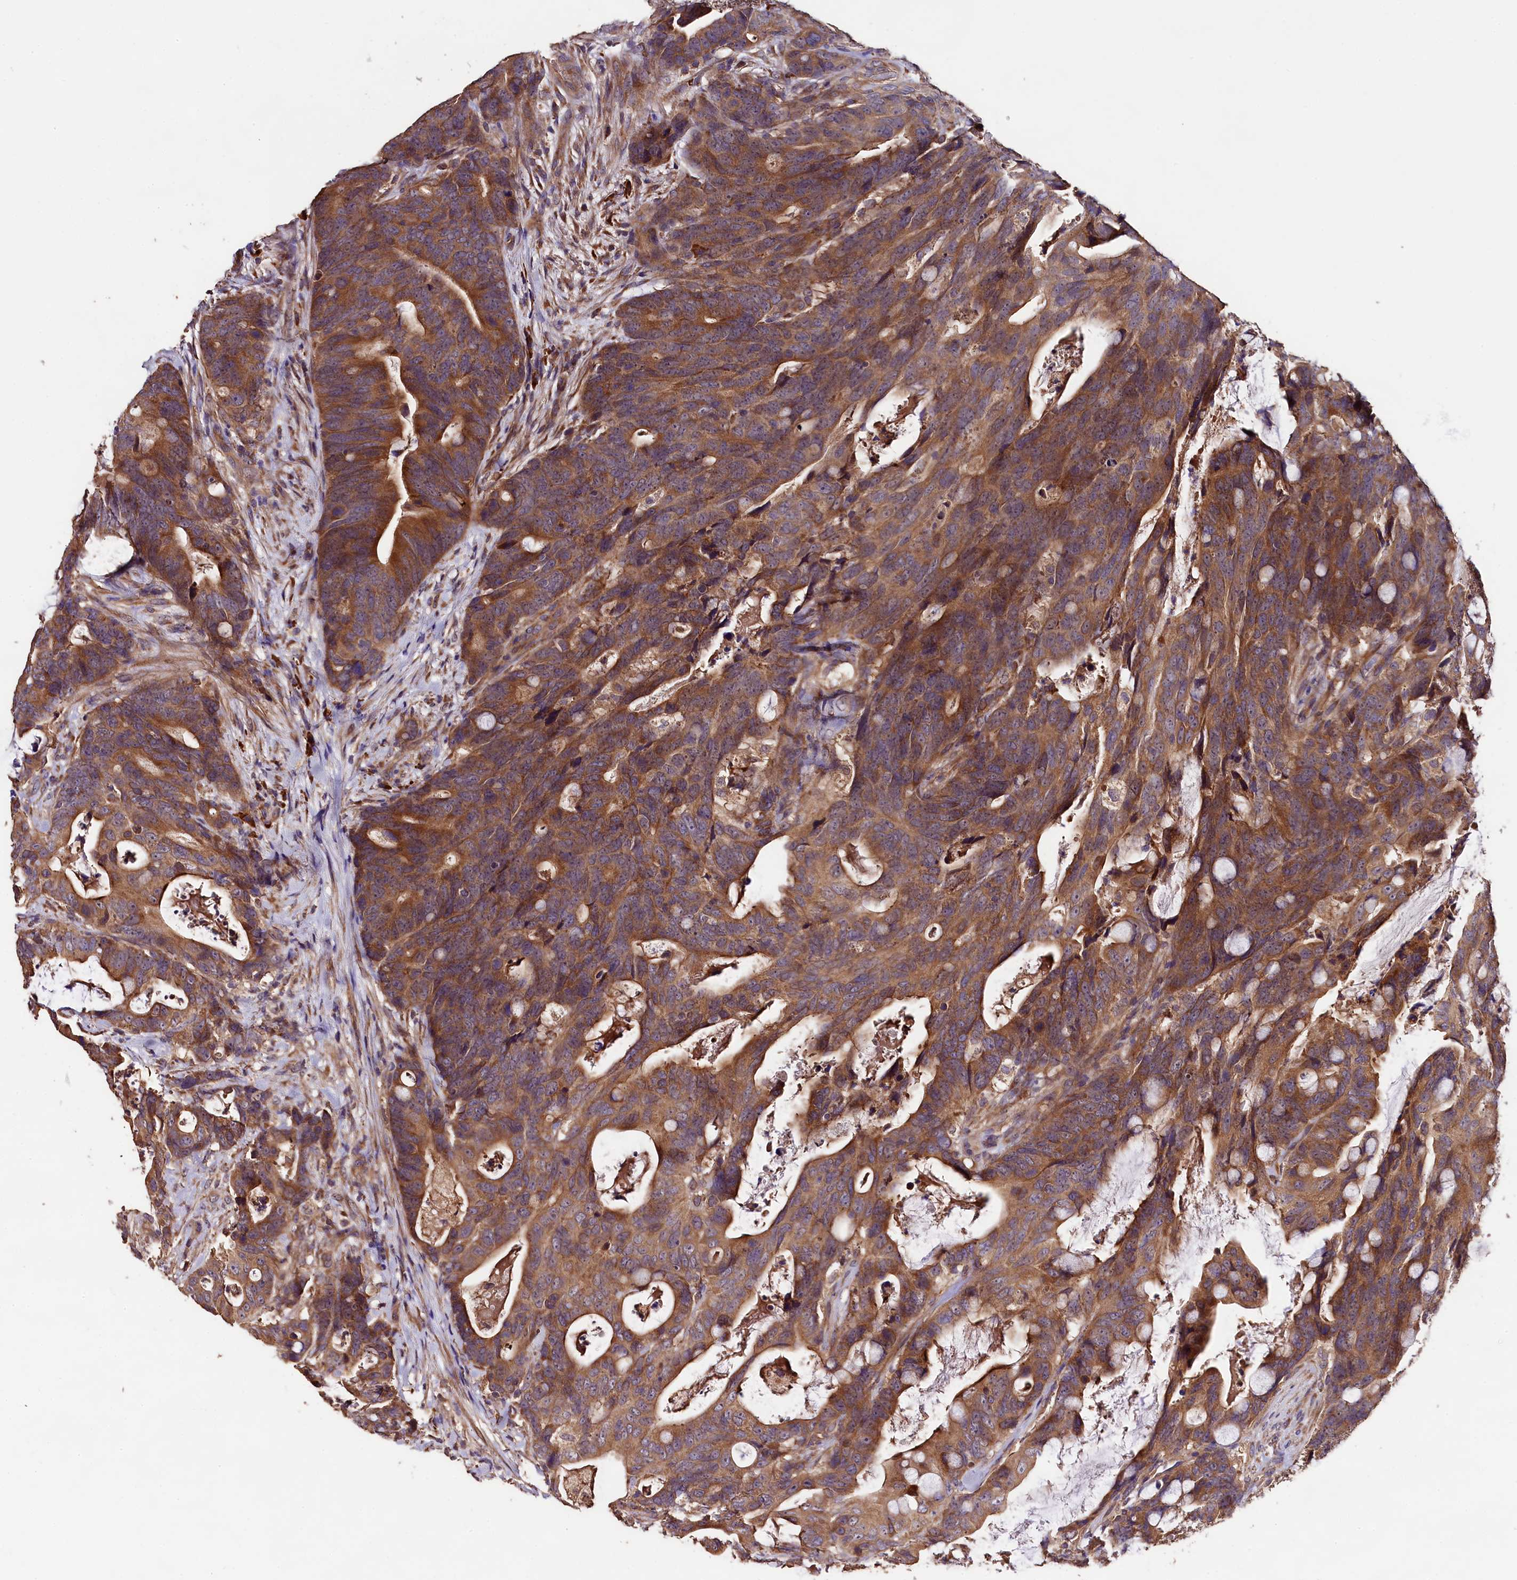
{"staining": {"intensity": "strong", "quantity": ">75%", "location": "cytoplasmic/membranous"}, "tissue": "colorectal cancer", "cell_type": "Tumor cells", "image_type": "cancer", "snomed": [{"axis": "morphology", "description": "Adenocarcinoma, NOS"}, {"axis": "topography", "description": "Colon"}], "caption": "Protein expression analysis of colorectal adenocarcinoma shows strong cytoplasmic/membranous positivity in about >75% of tumor cells. (DAB = brown stain, brightfield microscopy at high magnification).", "gene": "ENKD1", "patient": {"sex": "female", "age": 82}}